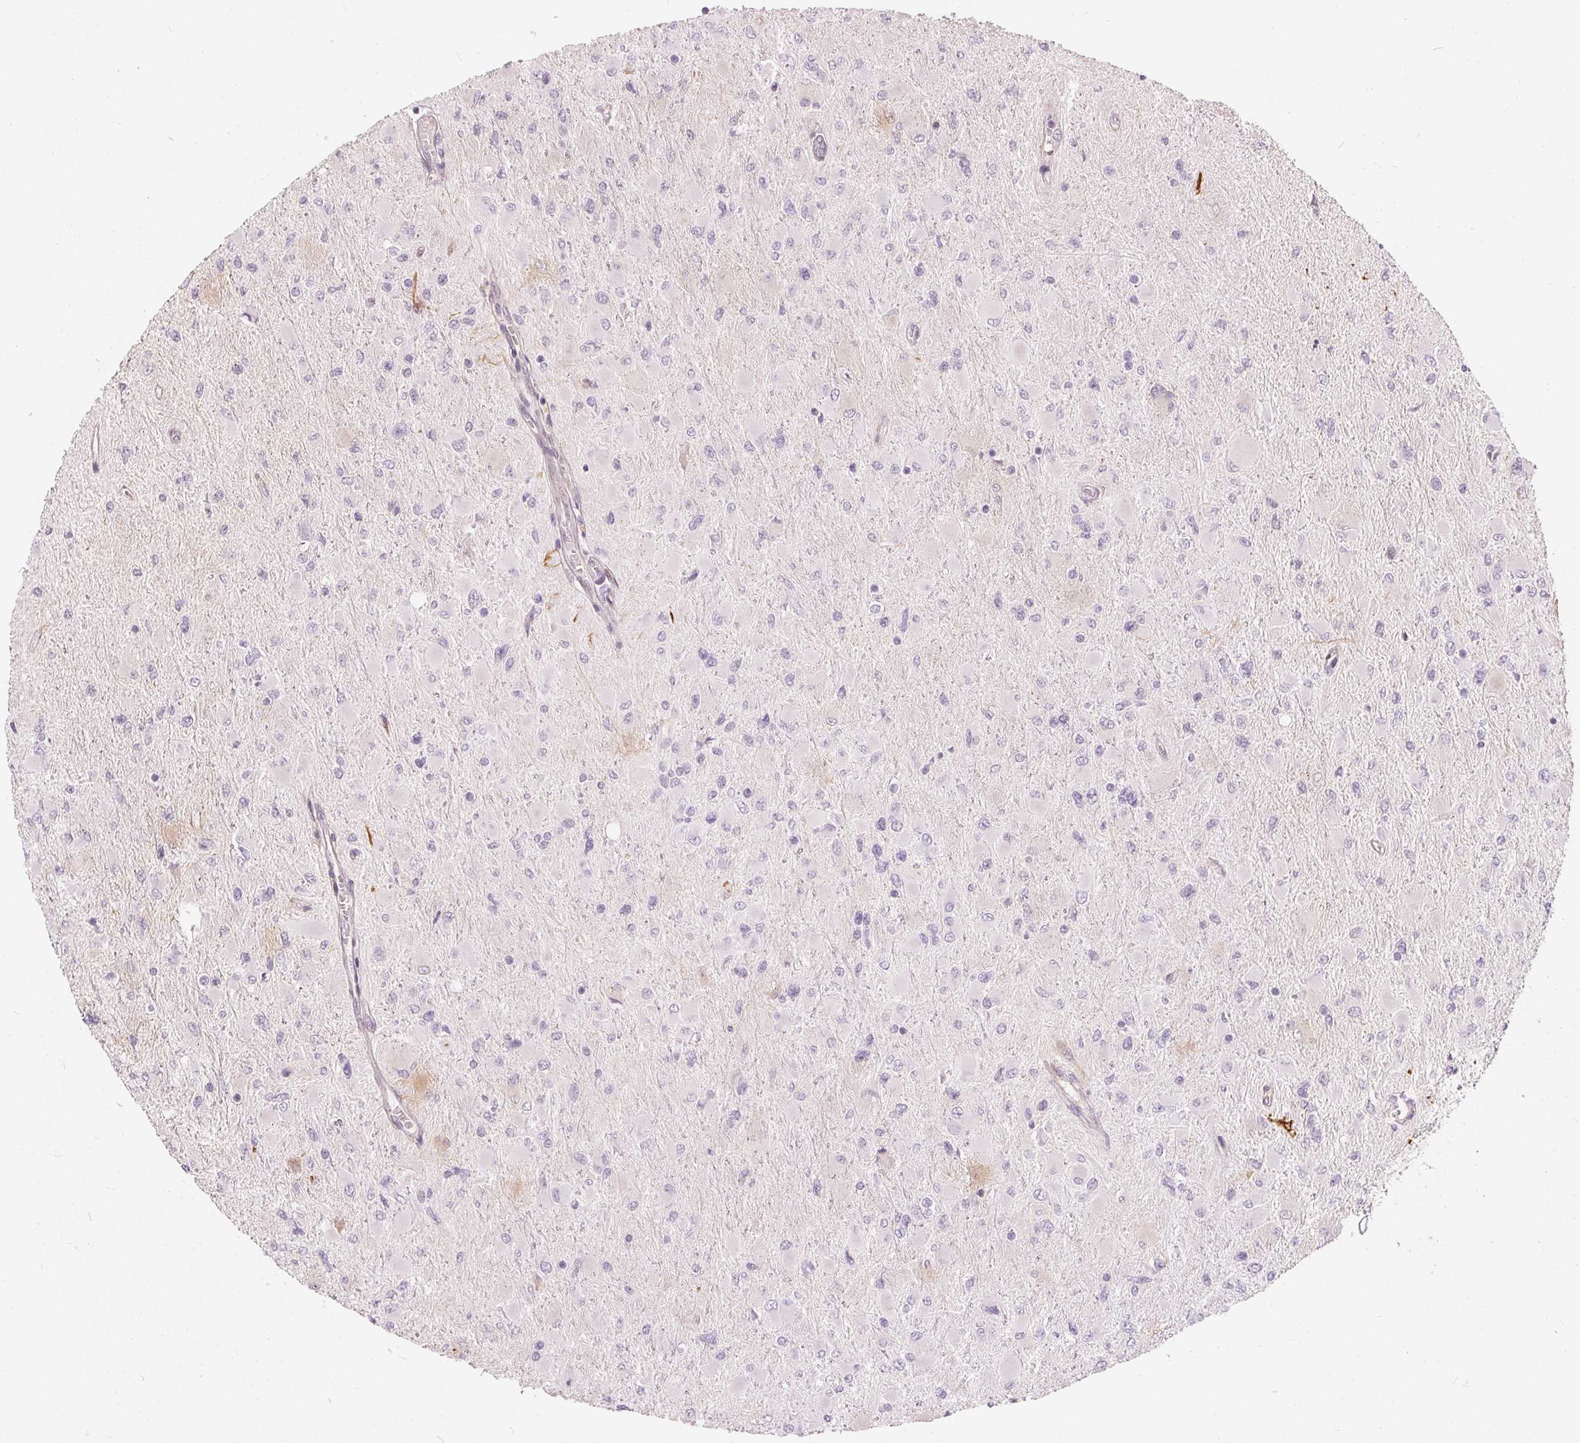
{"staining": {"intensity": "negative", "quantity": "none", "location": "none"}, "tissue": "glioma", "cell_type": "Tumor cells", "image_type": "cancer", "snomed": [{"axis": "morphology", "description": "Glioma, malignant, High grade"}, {"axis": "topography", "description": "Cerebral cortex"}], "caption": "An IHC image of malignant glioma (high-grade) is shown. There is no staining in tumor cells of malignant glioma (high-grade).", "gene": "HOPX", "patient": {"sex": "female", "age": 36}}